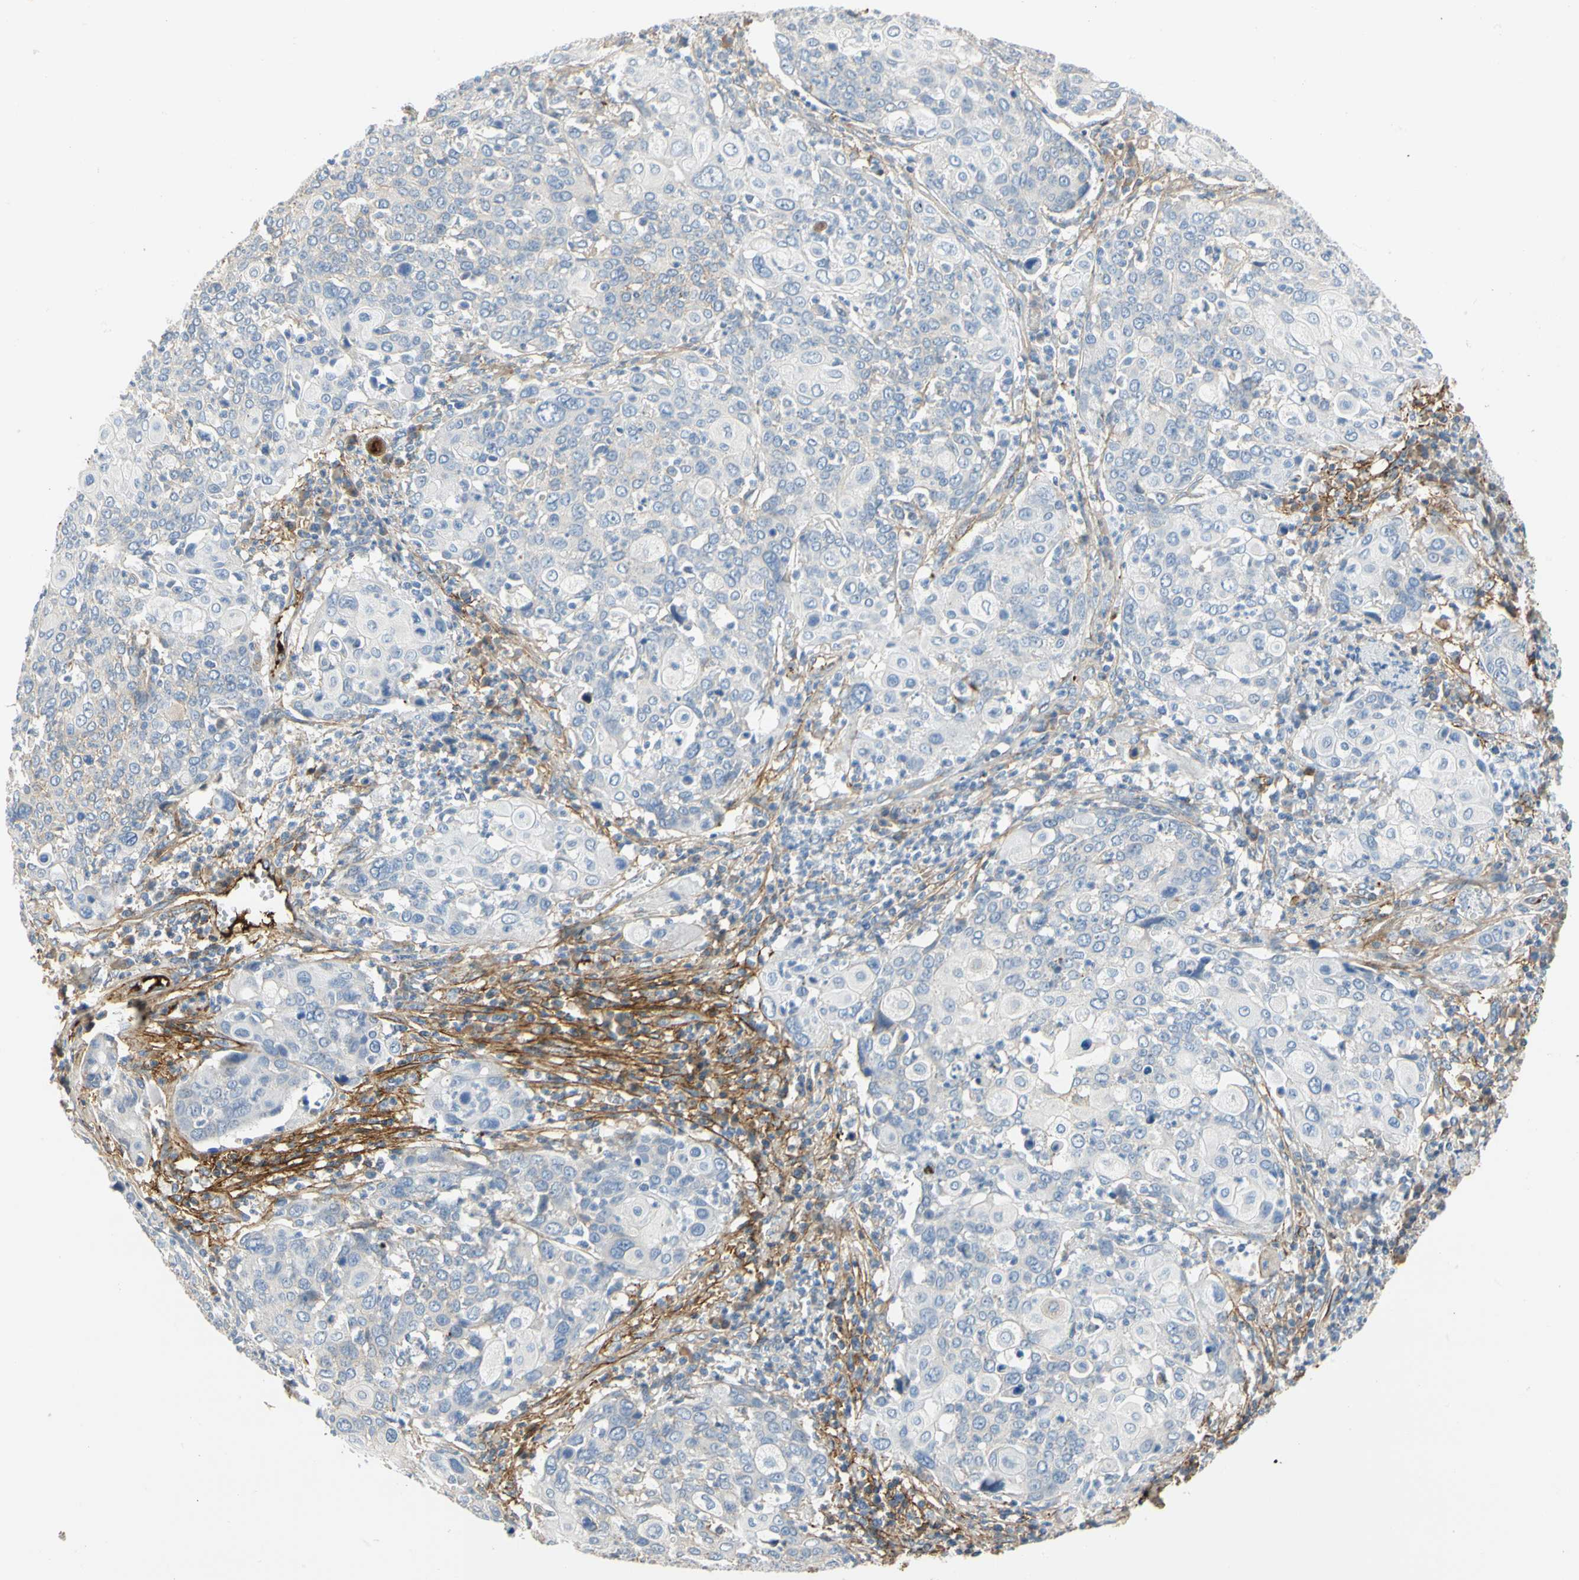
{"staining": {"intensity": "negative", "quantity": "none", "location": "none"}, "tissue": "cervical cancer", "cell_type": "Tumor cells", "image_type": "cancer", "snomed": [{"axis": "morphology", "description": "Squamous cell carcinoma, NOS"}, {"axis": "topography", "description": "Cervix"}], "caption": "This is an immunohistochemistry histopathology image of squamous cell carcinoma (cervical). There is no expression in tumor cells.", "gene": "FGB", "patient": {"sex": "female", "age": 40}}